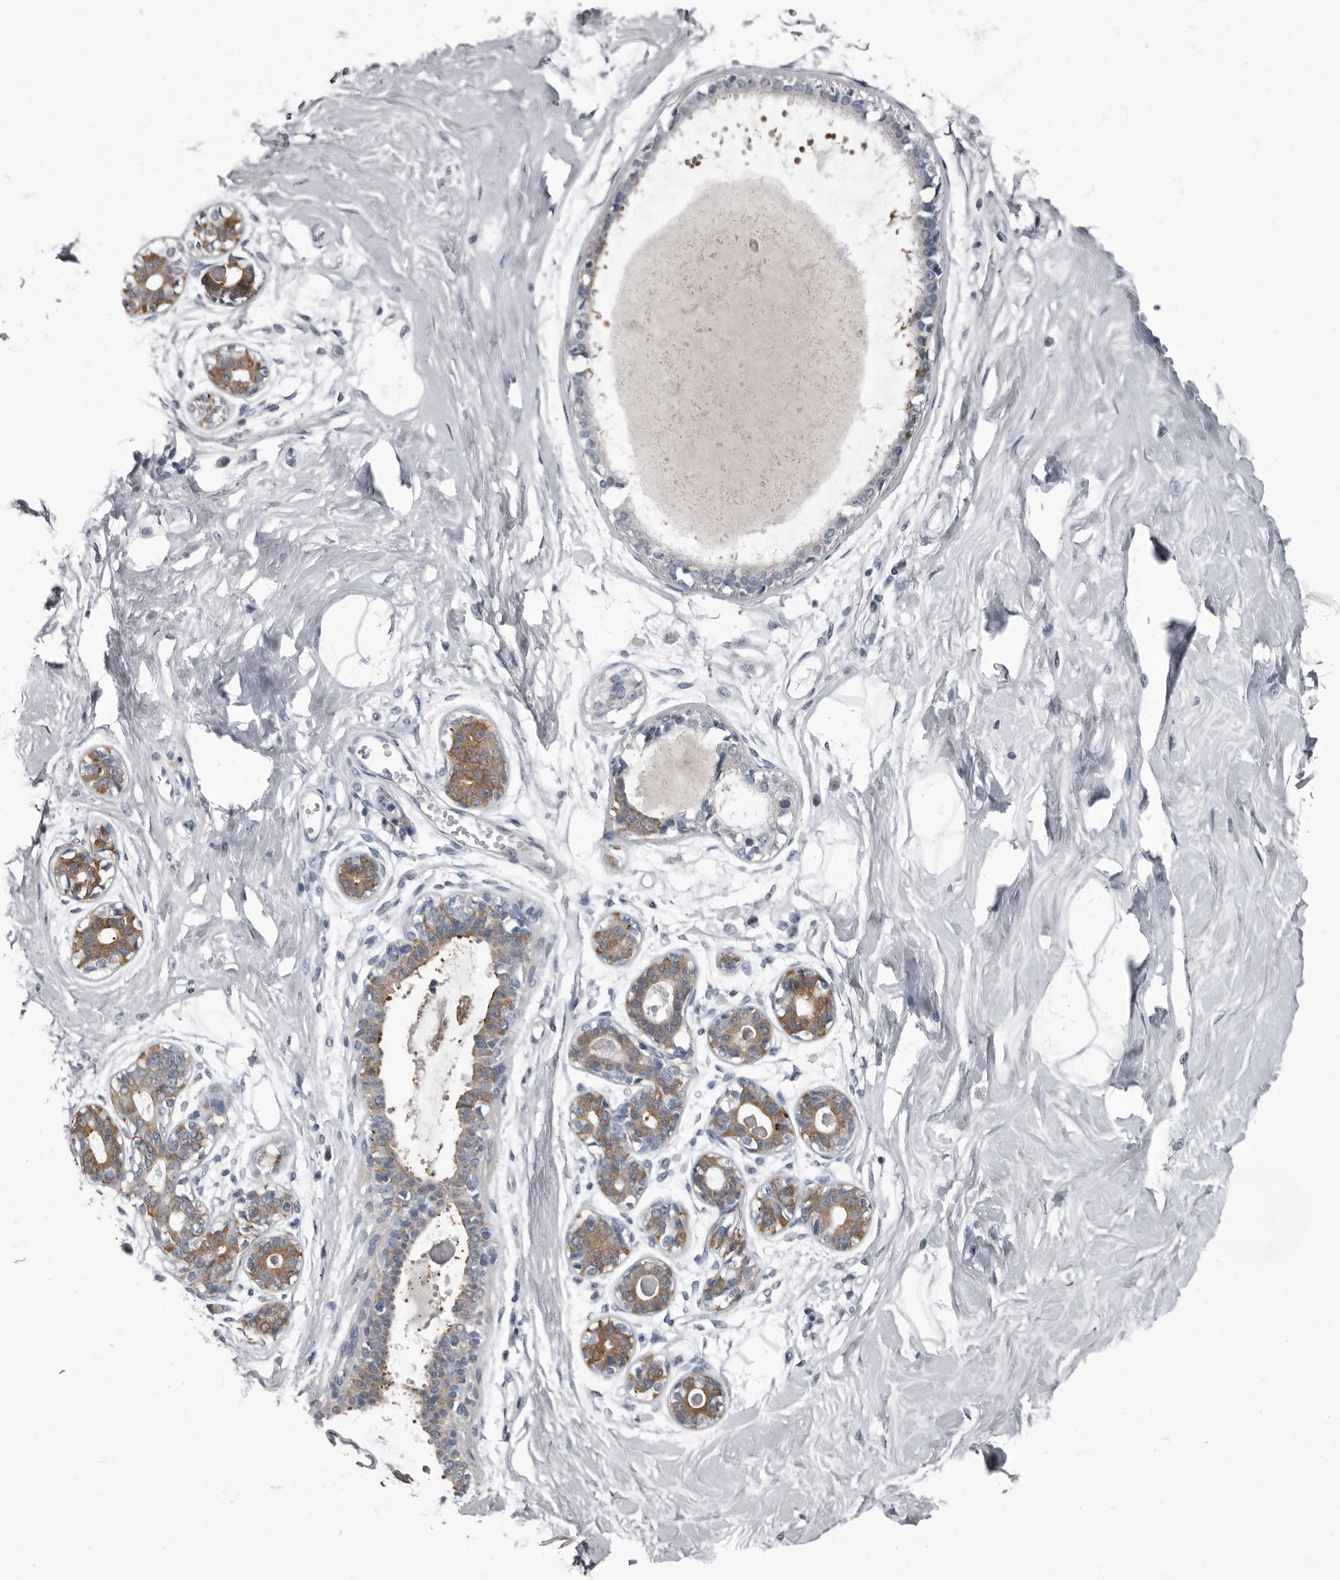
{"staining": {"intensity": "negative", "quantity": "none", "location": "none"}, "tissue": "breast", "cell_type": "Adipocytes", "image_type": "normal", "snomed": [{"axis": "morphology", "description": "Normal tissue, NOS"}, {"axis": "topography", "description": "Breast"}], "caption": "IHC photomicrograph of unremarkable human breast stained for a protein (brown), which demonstrates no staining in adipocytes.", "gene": "TPD52L1", "patient": {"sex": "female", "age": 45}}